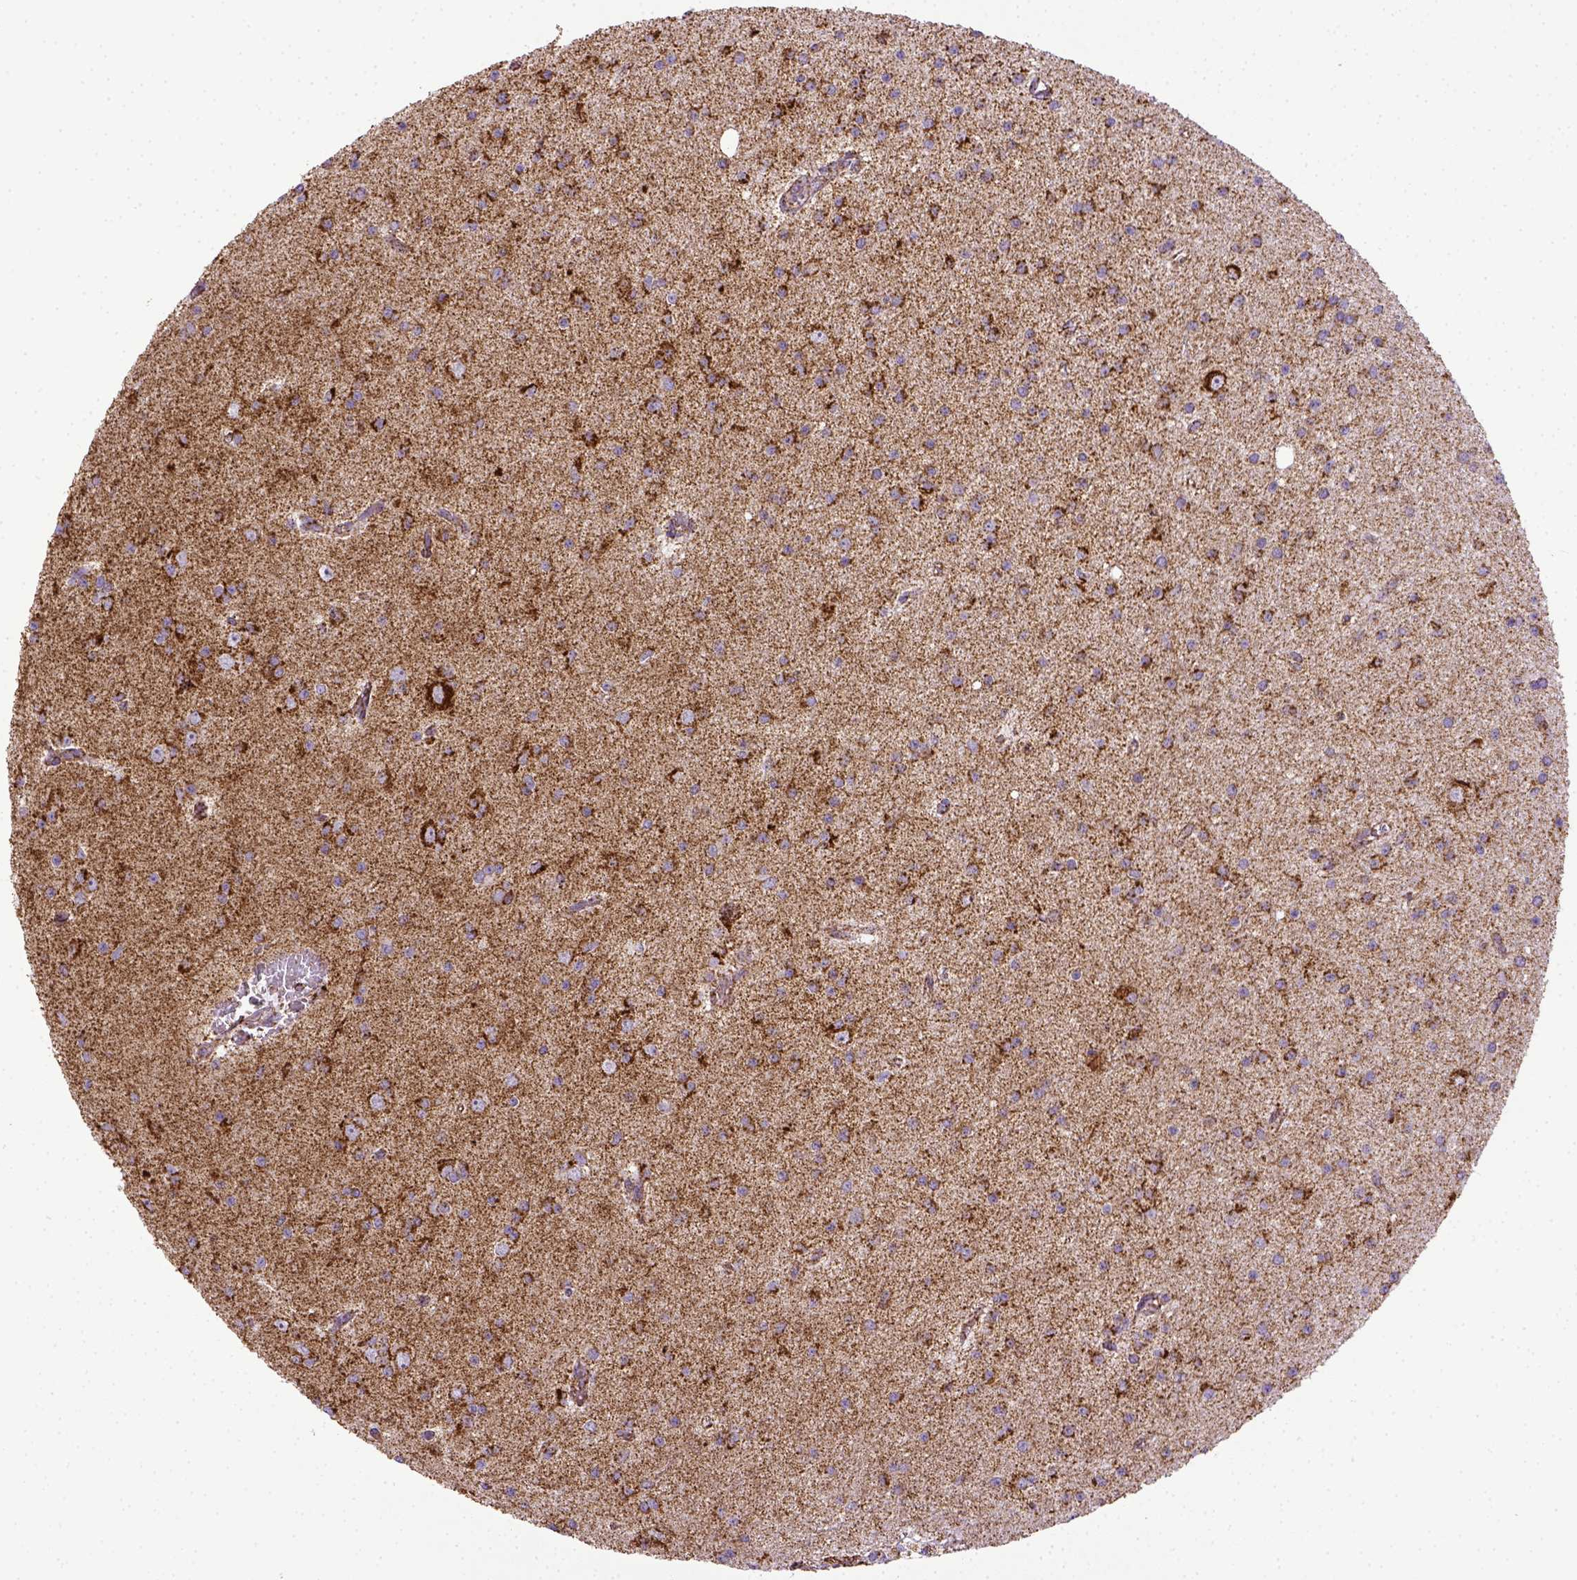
{"staining": {"intensity": "strong", "quantity": ">75%", "location": "cytoplasmic/membranous"}, "tissue": "glioma", "cell_type": "Tumor cells", "image_type": "cancer", "snomed": [{"axis": "morphology", "description": "Glioma, malignant, Low grade"}, {"axis": "topography", "description": "Brain"}], "caption": "Immunohistochemistry staining of malignant glioma (low-grade), which demonstrates high levels of strong cytoplasmic/membranous staining in about >75% of tumor cells indicating strong cytoplasmic/membranous protein positivity. The staining was performed using DAB (3,3'-diaminobenzidine) (brown) for protein detection and nuclei were counterstained in hematoxylin (blue).", "gene": "MT-CO1", "patient": {"sex": "male", "age": 27}}